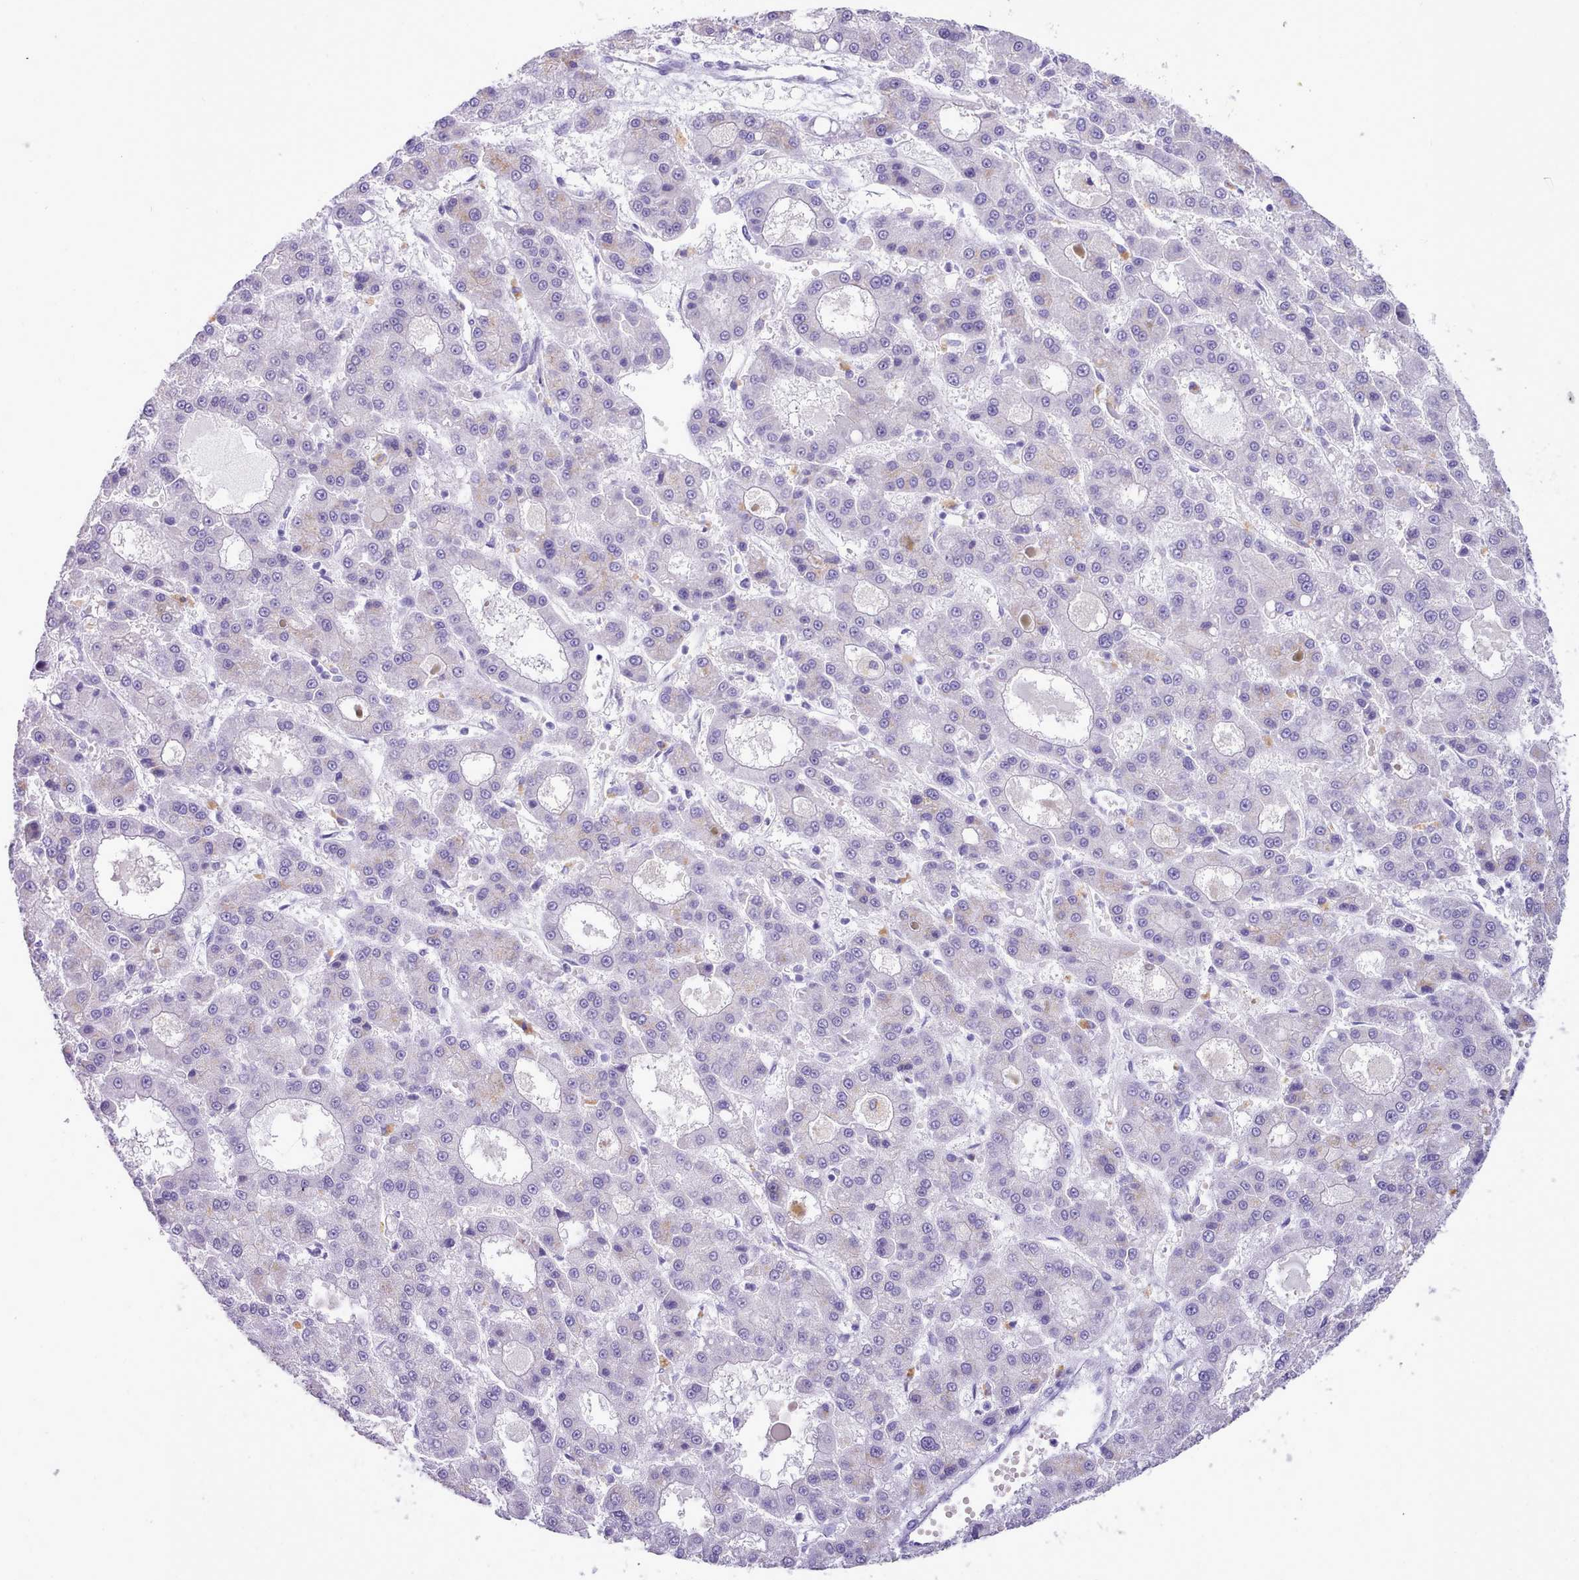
{"staining": {"intensity": "negative", "quantity": "none", "location": "none"}, "tissue": "liver cancer", "cell_type": "Tumor cells", "image_type": "cancer", "snomed": [{"axis": "morphology", "description": "Carcinoma, Hepatocellular, NOS"}, {"axis": "topography", "description": "Liver"}], "caption": "A high-resolution image shows immunohistochemistry staining of liver cancer (hepatocellular carcinoma), which displays no significant positivity in tumor cells.", "gene": "LRRC37A", "patient": {"sex": "male", "age": 70}}